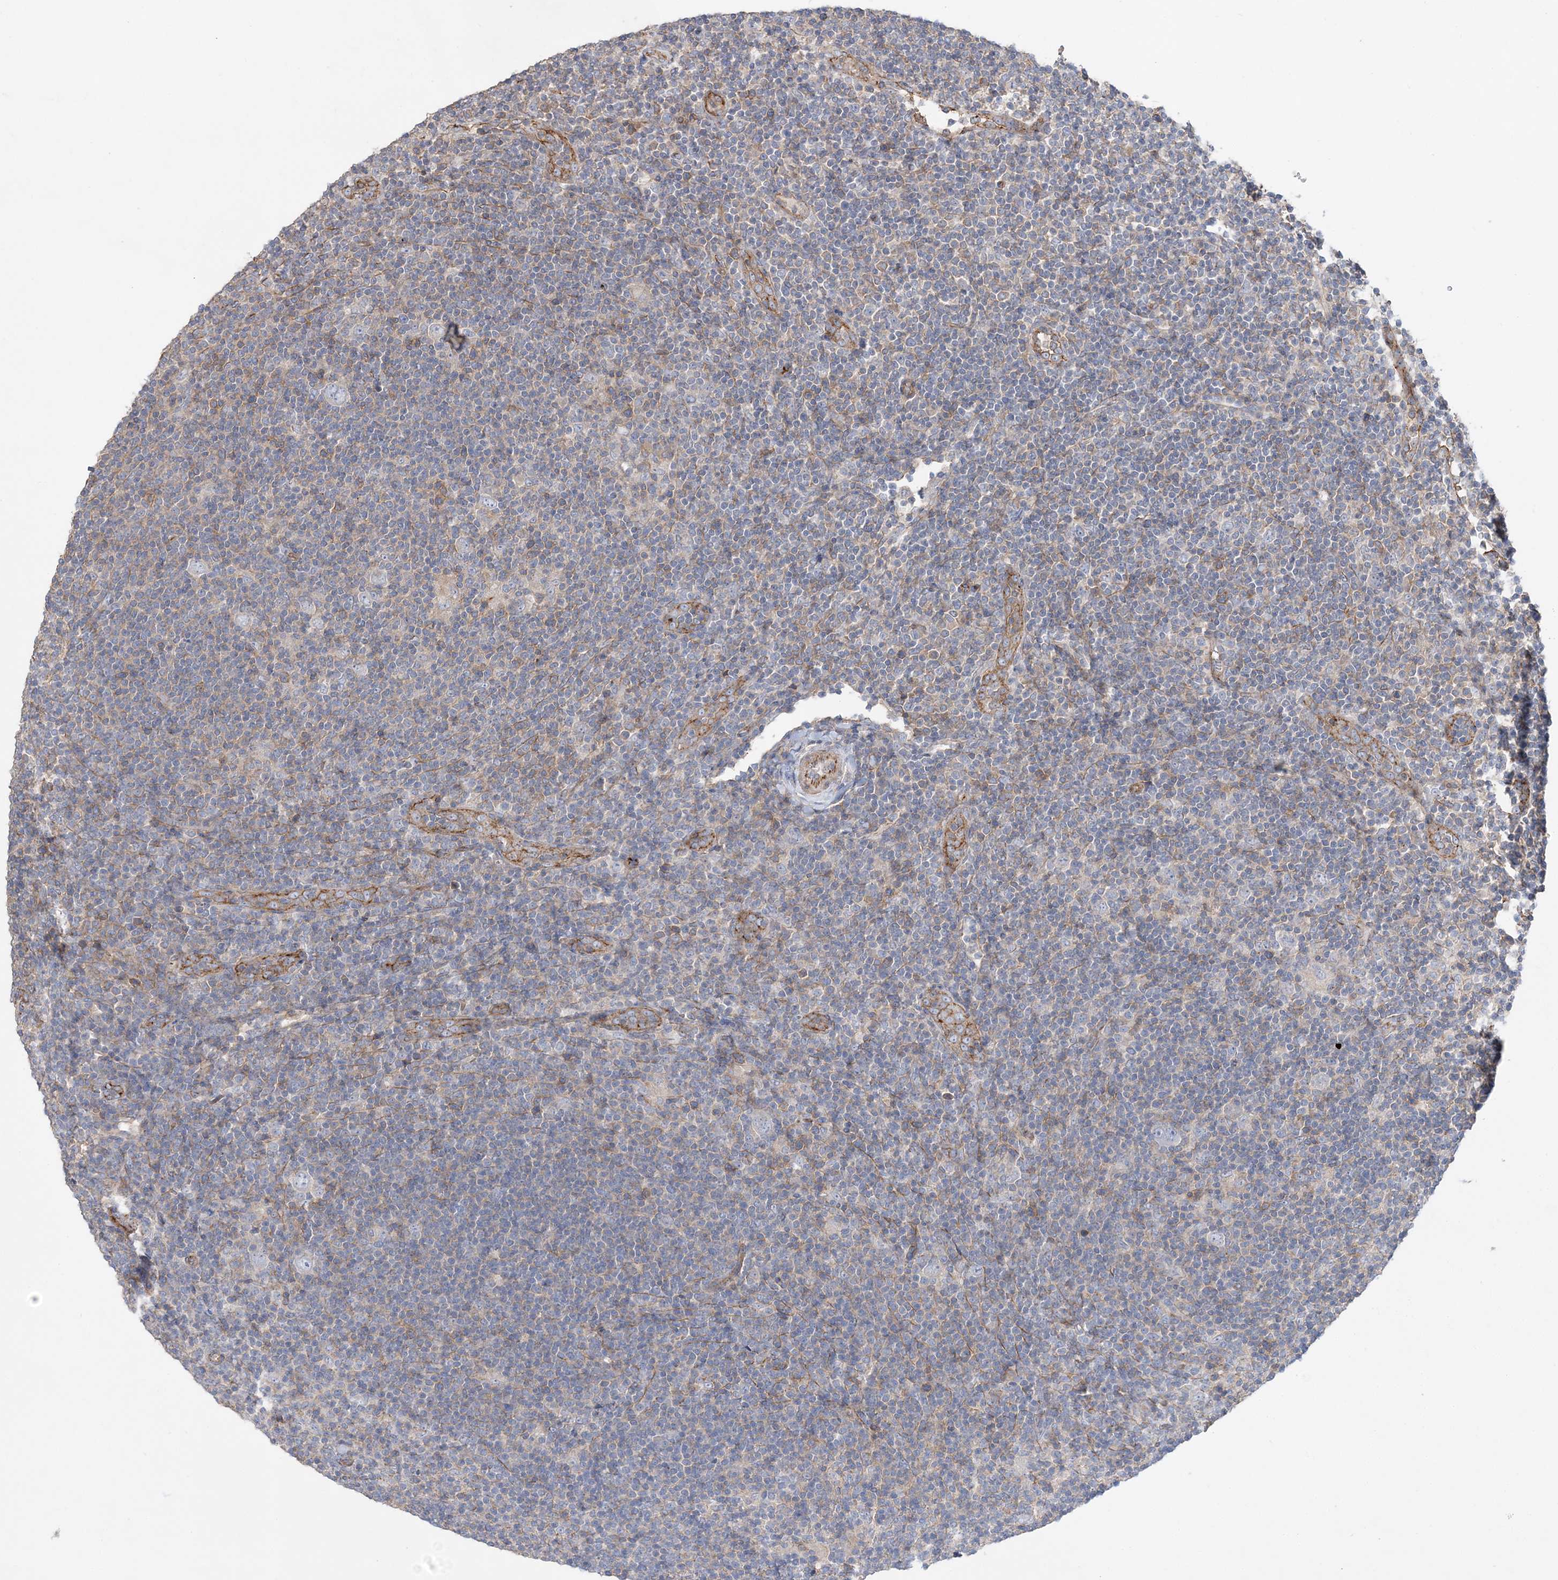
{"staining": {"intensity": "negative", "quantity": "none", "location": "none"}, "tissue": "lymphoma", "cell_type": "Tumor cells", "image_type": "cancer", "snomed": [{"axis": "morphology", "description": "Hodgkin's disease, NOS"}, {"axis": "topography", "description": "Lymph node"}], "caption": "An image of human lymphoma is negative for staining in tumor cells.", "gene": "PIGC", "patient": {"sex": "female", "age": 57}}